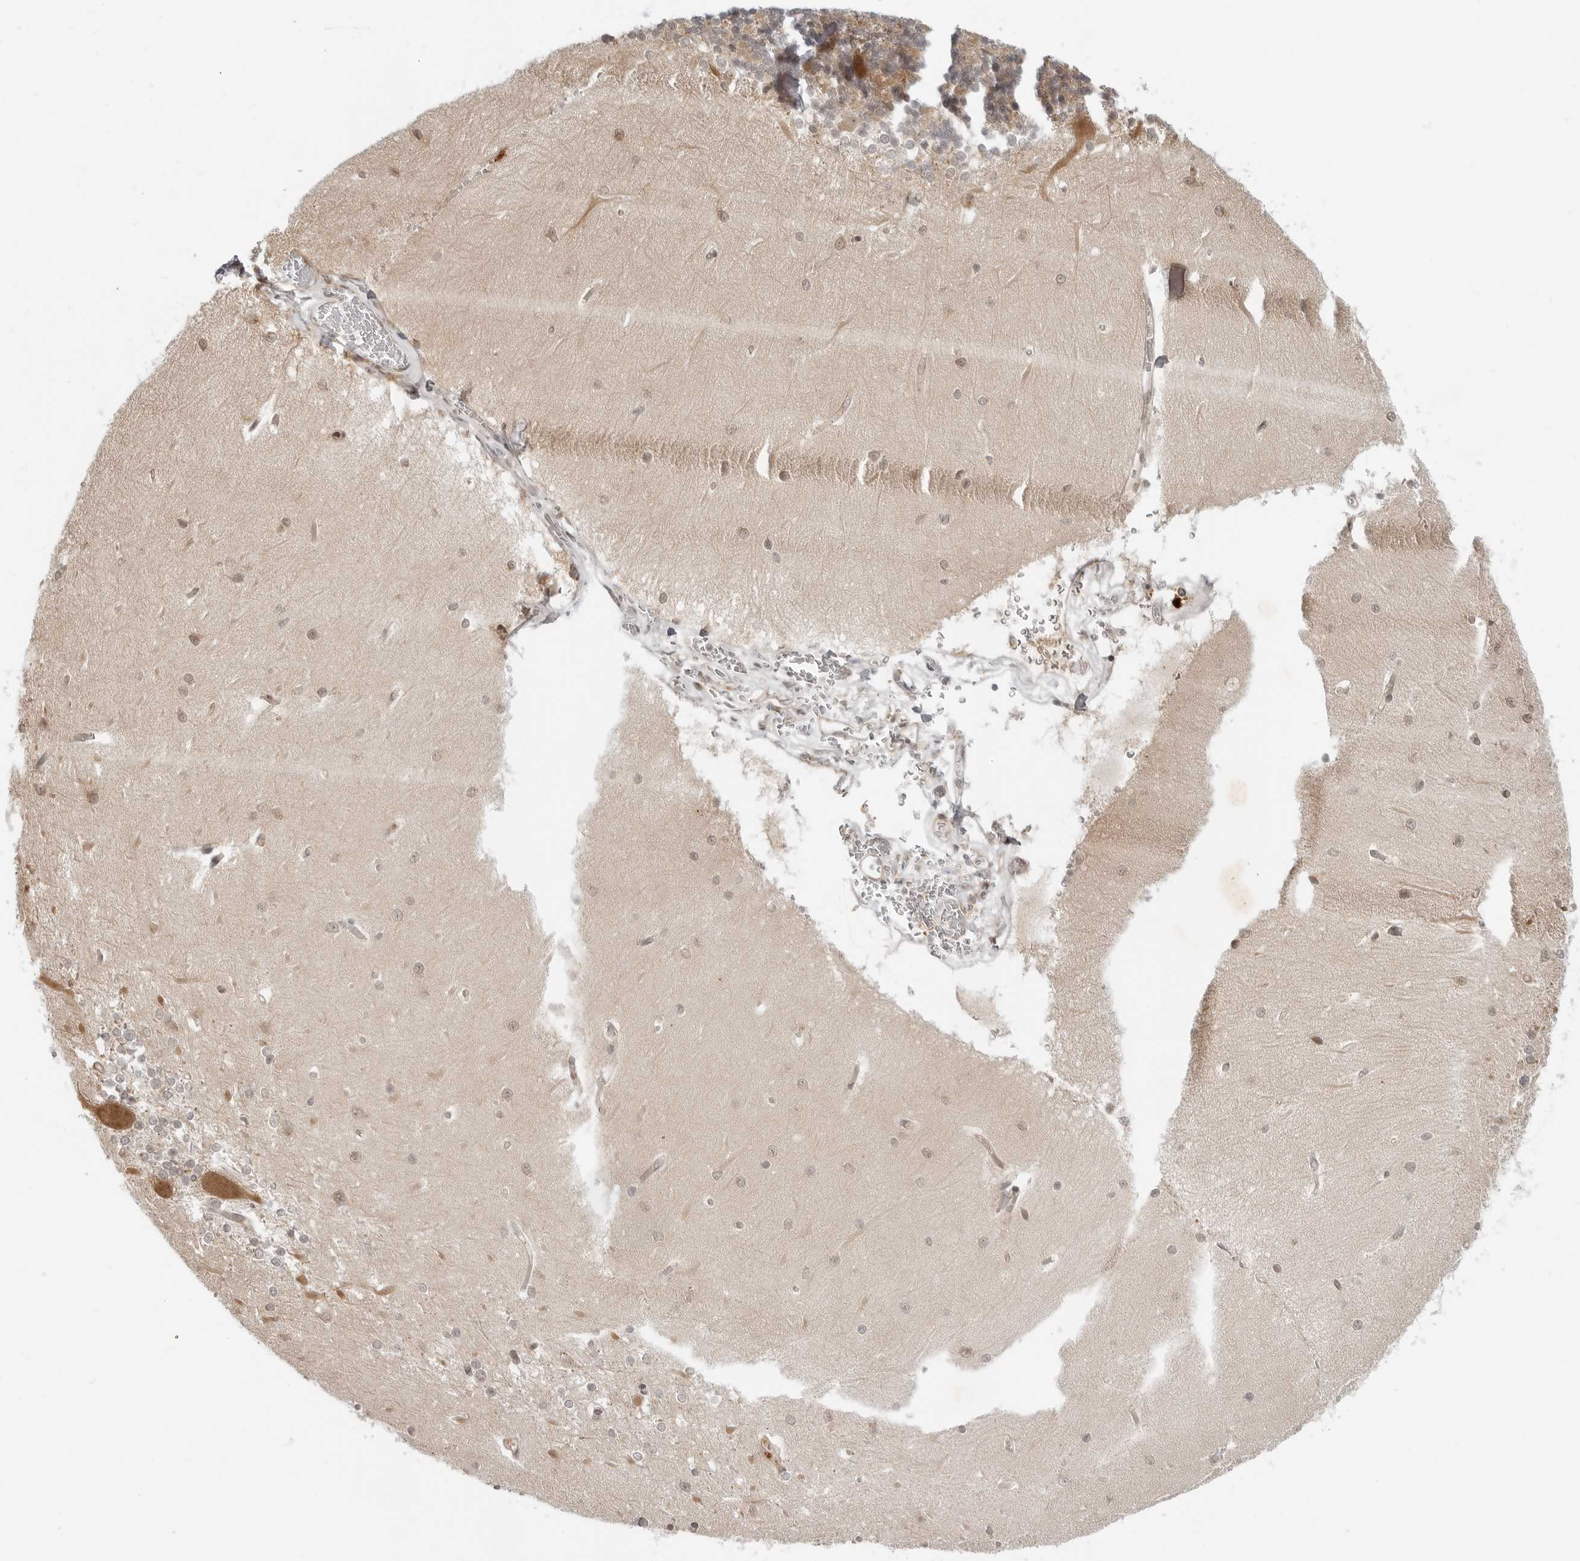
{"staining": {"intensity": "weak", "quantity": "25%-75%", "location": "cytoplasmic/membranous"}, "tissue": "cerebellum", "cell_type": "Cells in granular layer", "image_type": "normal", "snomed": [{"axis": "morphology", "description": "Normal tissue, NOS"}, {"axis": "topography", "description": "Cerebellum"}], "caption": "Immunohistochemical staining of unremarkable human cerebellum shows 25%-75% levels of weak cytoplasmic/membranous protein expression in approximately 25%-75% of cells in granular layer.", "gene": "TIPRL", "patient": {"sex": "male", "age": 37}}